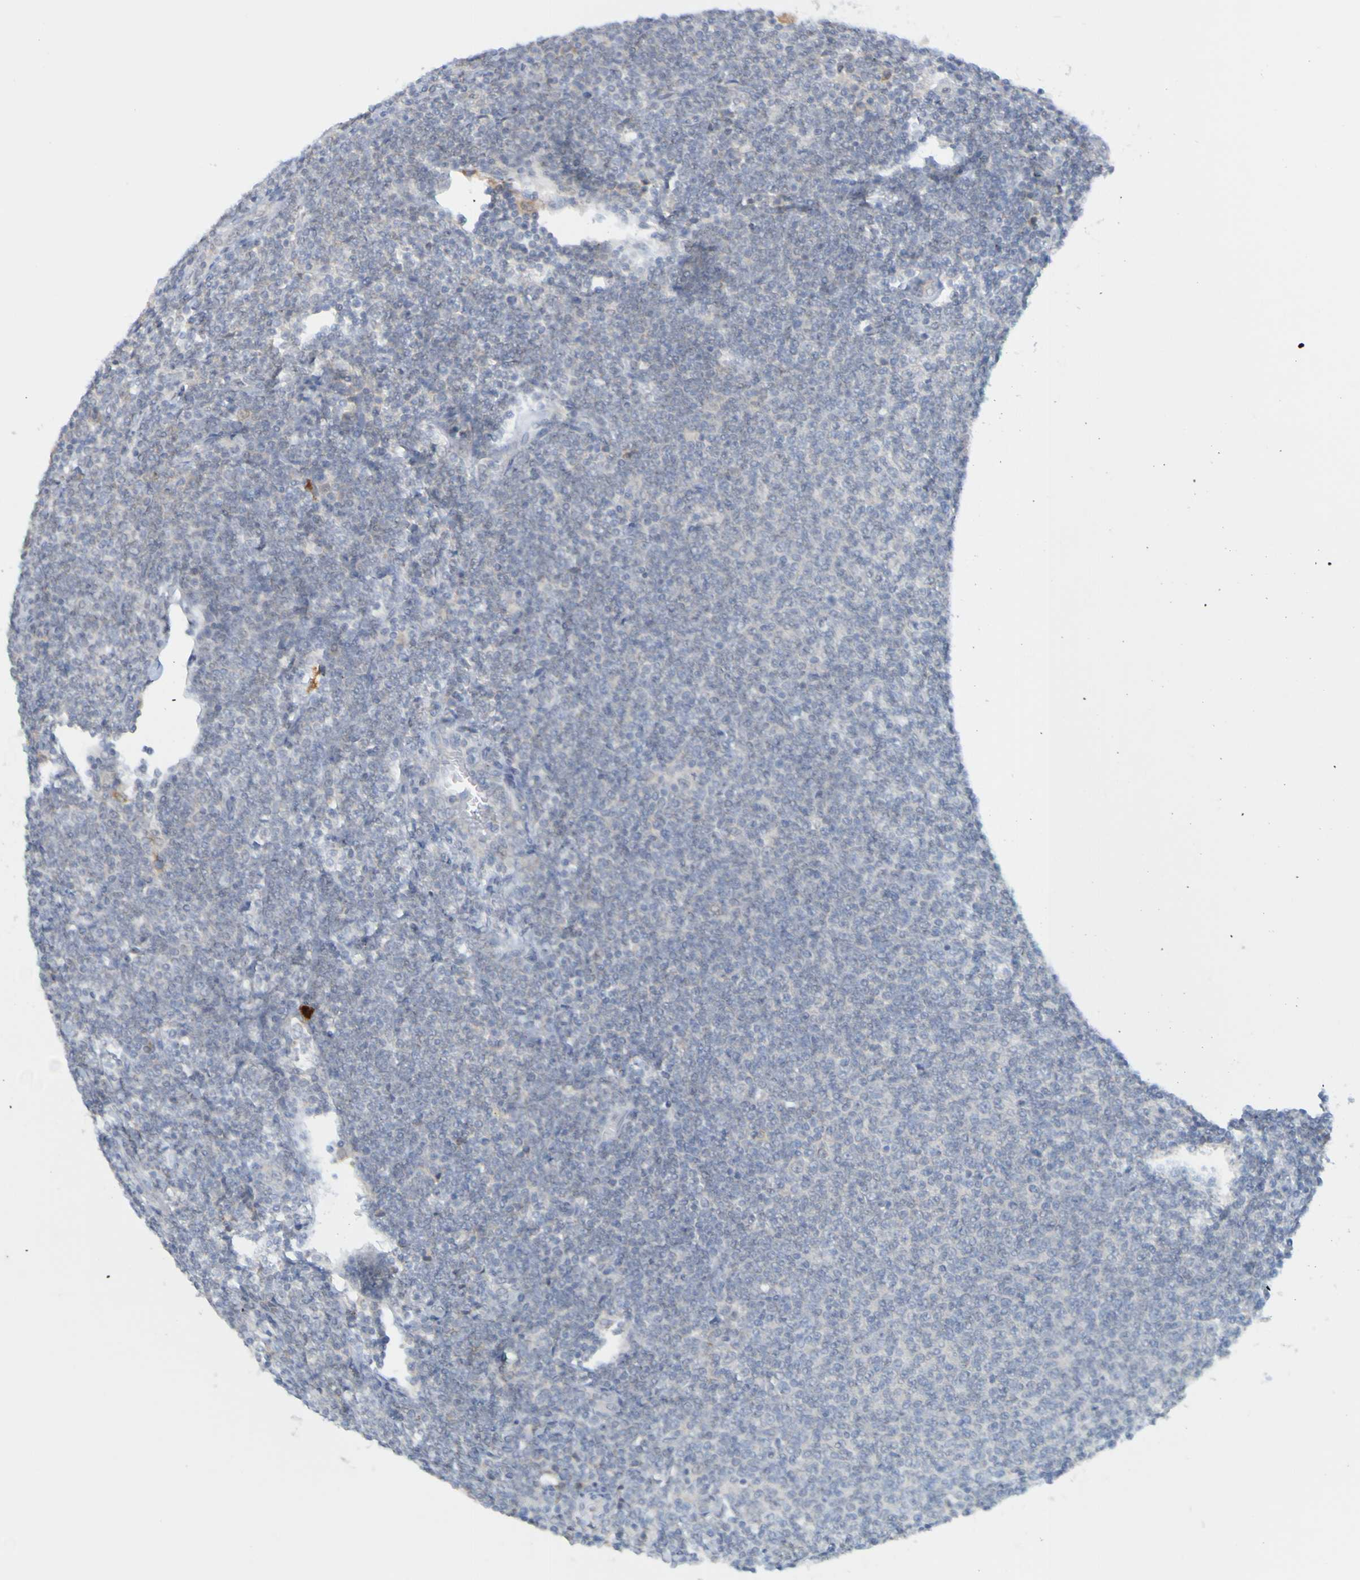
{"staining": {"intensity": "negative", "quantity": "none", "location": "none"}, "tissue": "lymphoma", "cell_type": "Tumor cells", "image_type": "cancer", "snomed": [{"axis": "morphology", "description": "Malignant lymphoma, non-Hodgkin's type, Low grade"}, {"axis": "topography", "description": "Lymph node"}], "caption": "High magnification brightfield microscopy of lymphoma stained with DAB (3,3'-diaminobenzidine) (brown) and counterstained with hematoxylin (blue): tumor cells show no significant staining.", "gene": "LILRB5", "patient": {"sex": "male", "age": 66}}